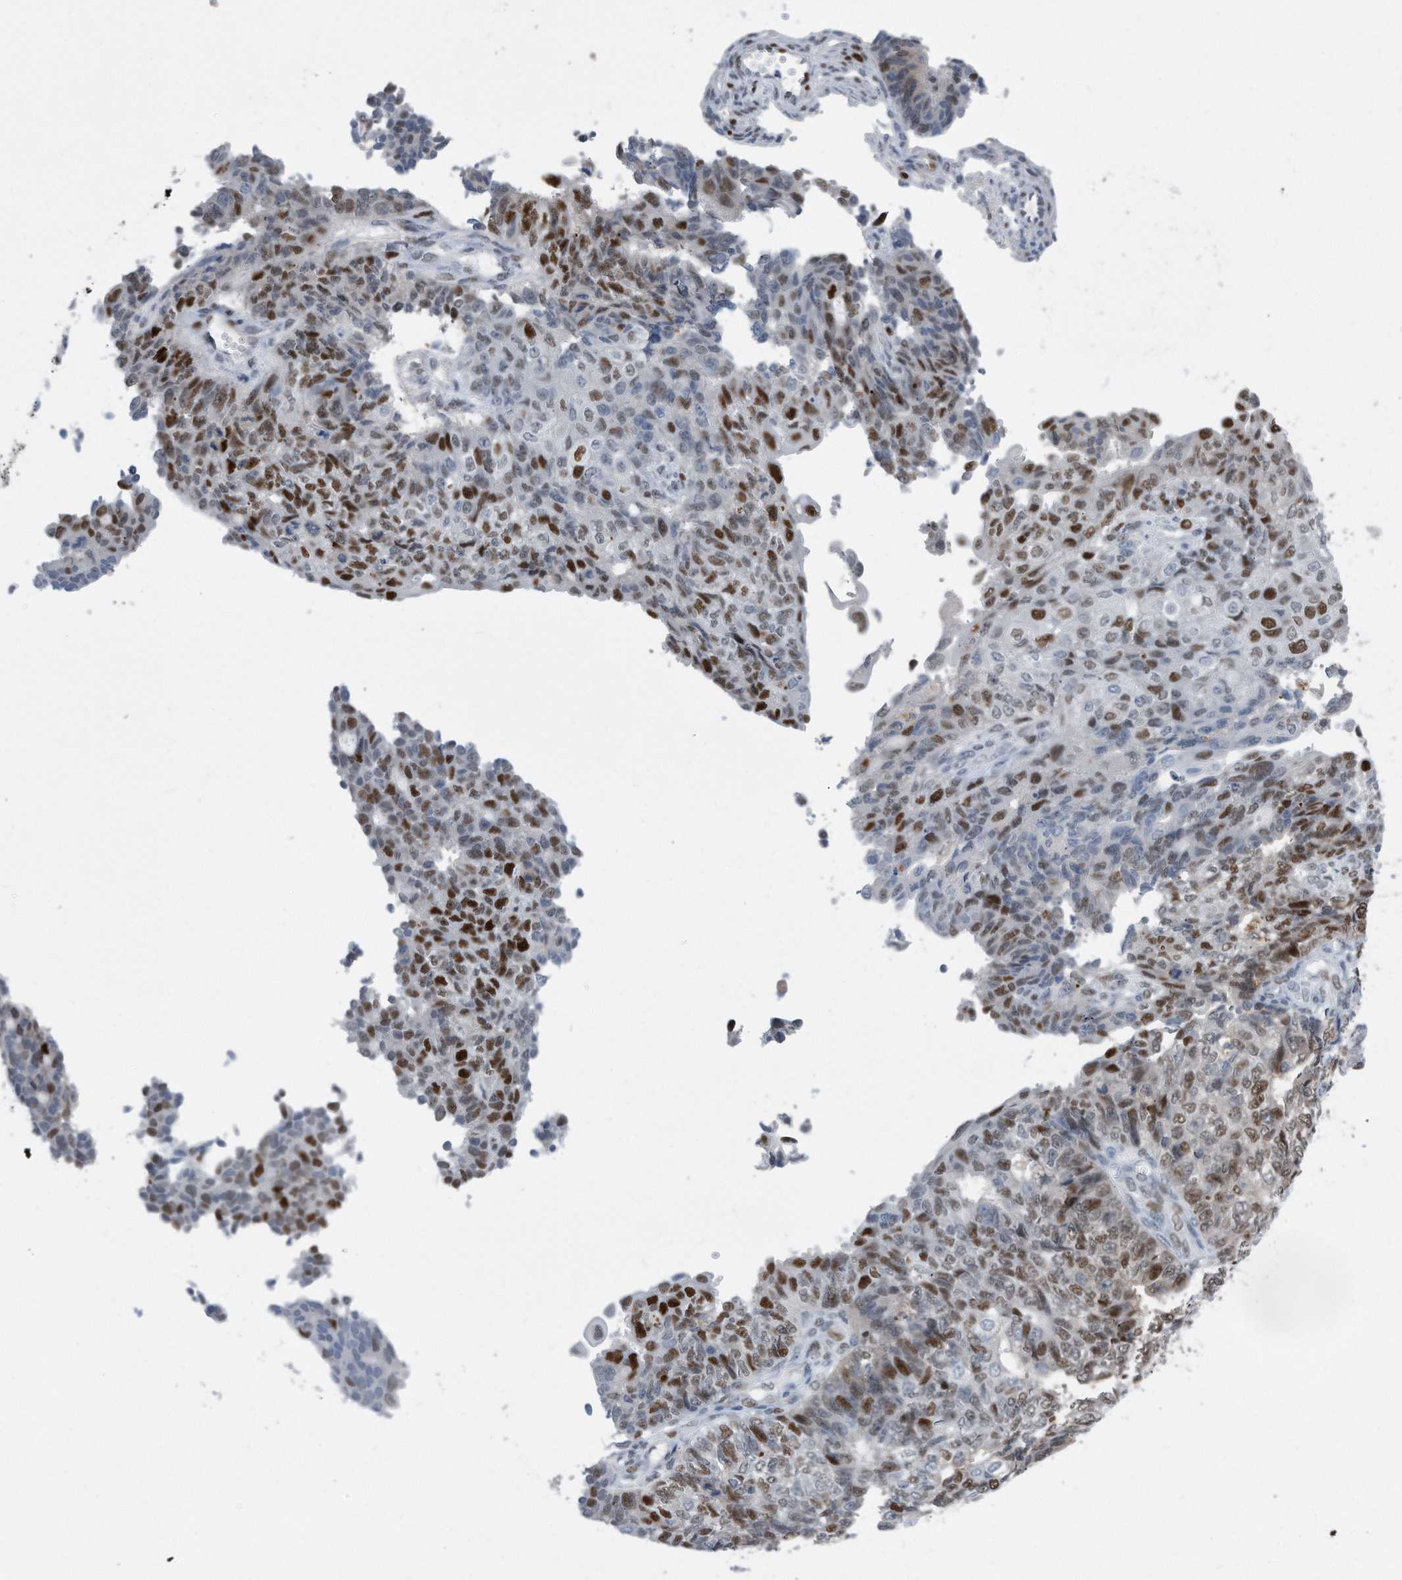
{"staining": {"intensity": "strong", "quantity": ">75%", "location": "nuclear"}, "tissue": "endometrial cancer", "cell_type": "Tumor cells", "image_type": "cancer", "snomed": [{"axis": "morphology", "description": "Adenocarcinoma, NOS"}, {"axis": "topography", "description": "Endometrium"}], "caption": "Tumor cells demonstrate high levels of strong nuclear expression in approximately >75% of cells in human endometrial cancer (adenocarcinoma). The staining is performed using DAB brown chromogen to label protein expression. The nuclei are counter-stained blue using hematoxylin.", "gene": "PCNA", "patient": {"sex": "female", "age": 32}}